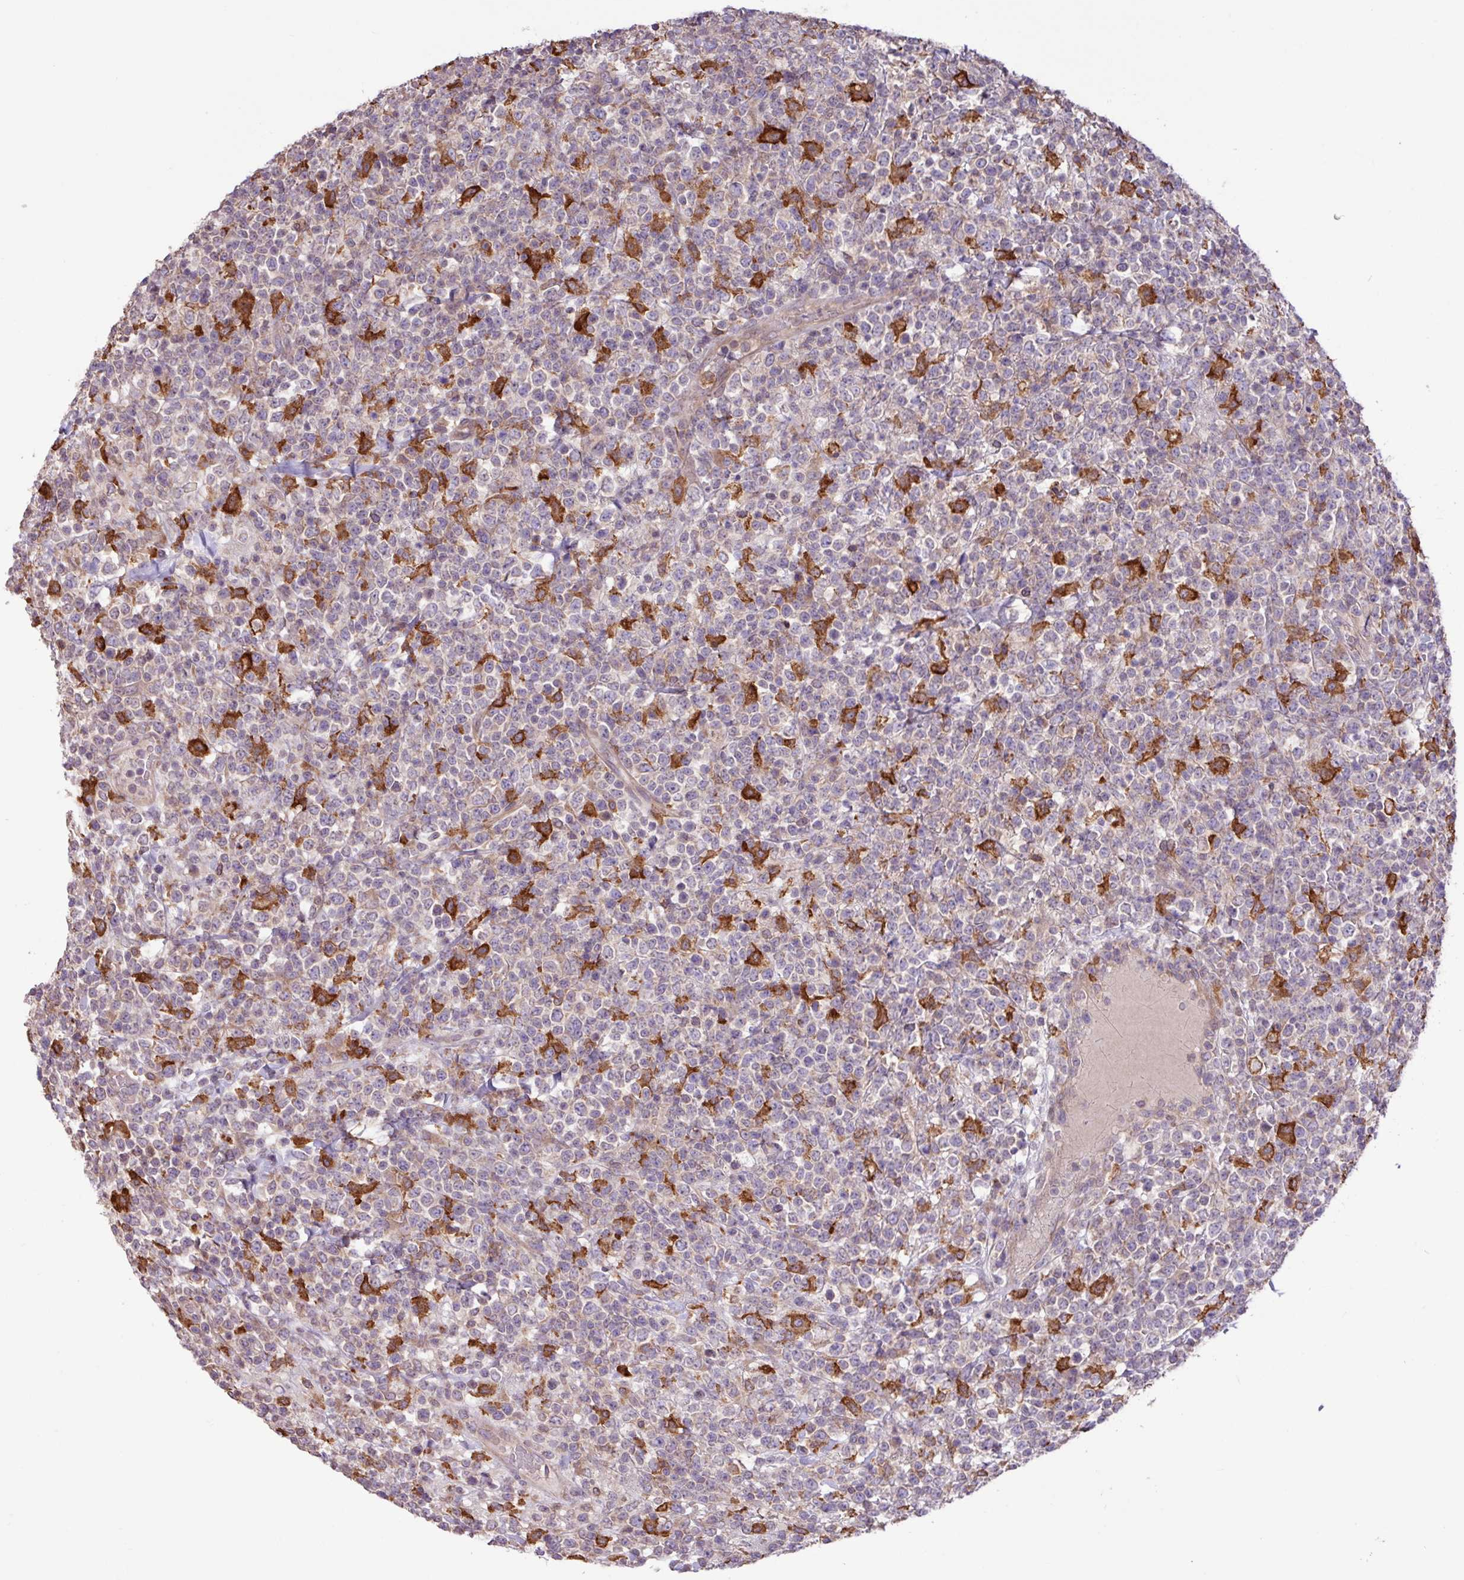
{"staining": {"intensity": "strong", "quantity": "<25%", "location": "cytoplasmic/membranous"}, "tissue": "lymphoma", "cell_type": "Tumor cells", "image_type": "cancer", "snomed": [{"axis": "morphology", "description": "Malignant lymphoma, non-Hodgkin's type, High grade"}, {"axis": "topography", "description": "Colon"}], "caption": "An IHC micrograph of tumor tissue is shown. Protein staining in brown labels strong cytoplasmic/membranous positivity in high-grade malignant lymphoma, non-Hodgkin's type within tumor cells.", "gene": "ARHGEF25", "patient": {"sex": "female", "age": 53}}